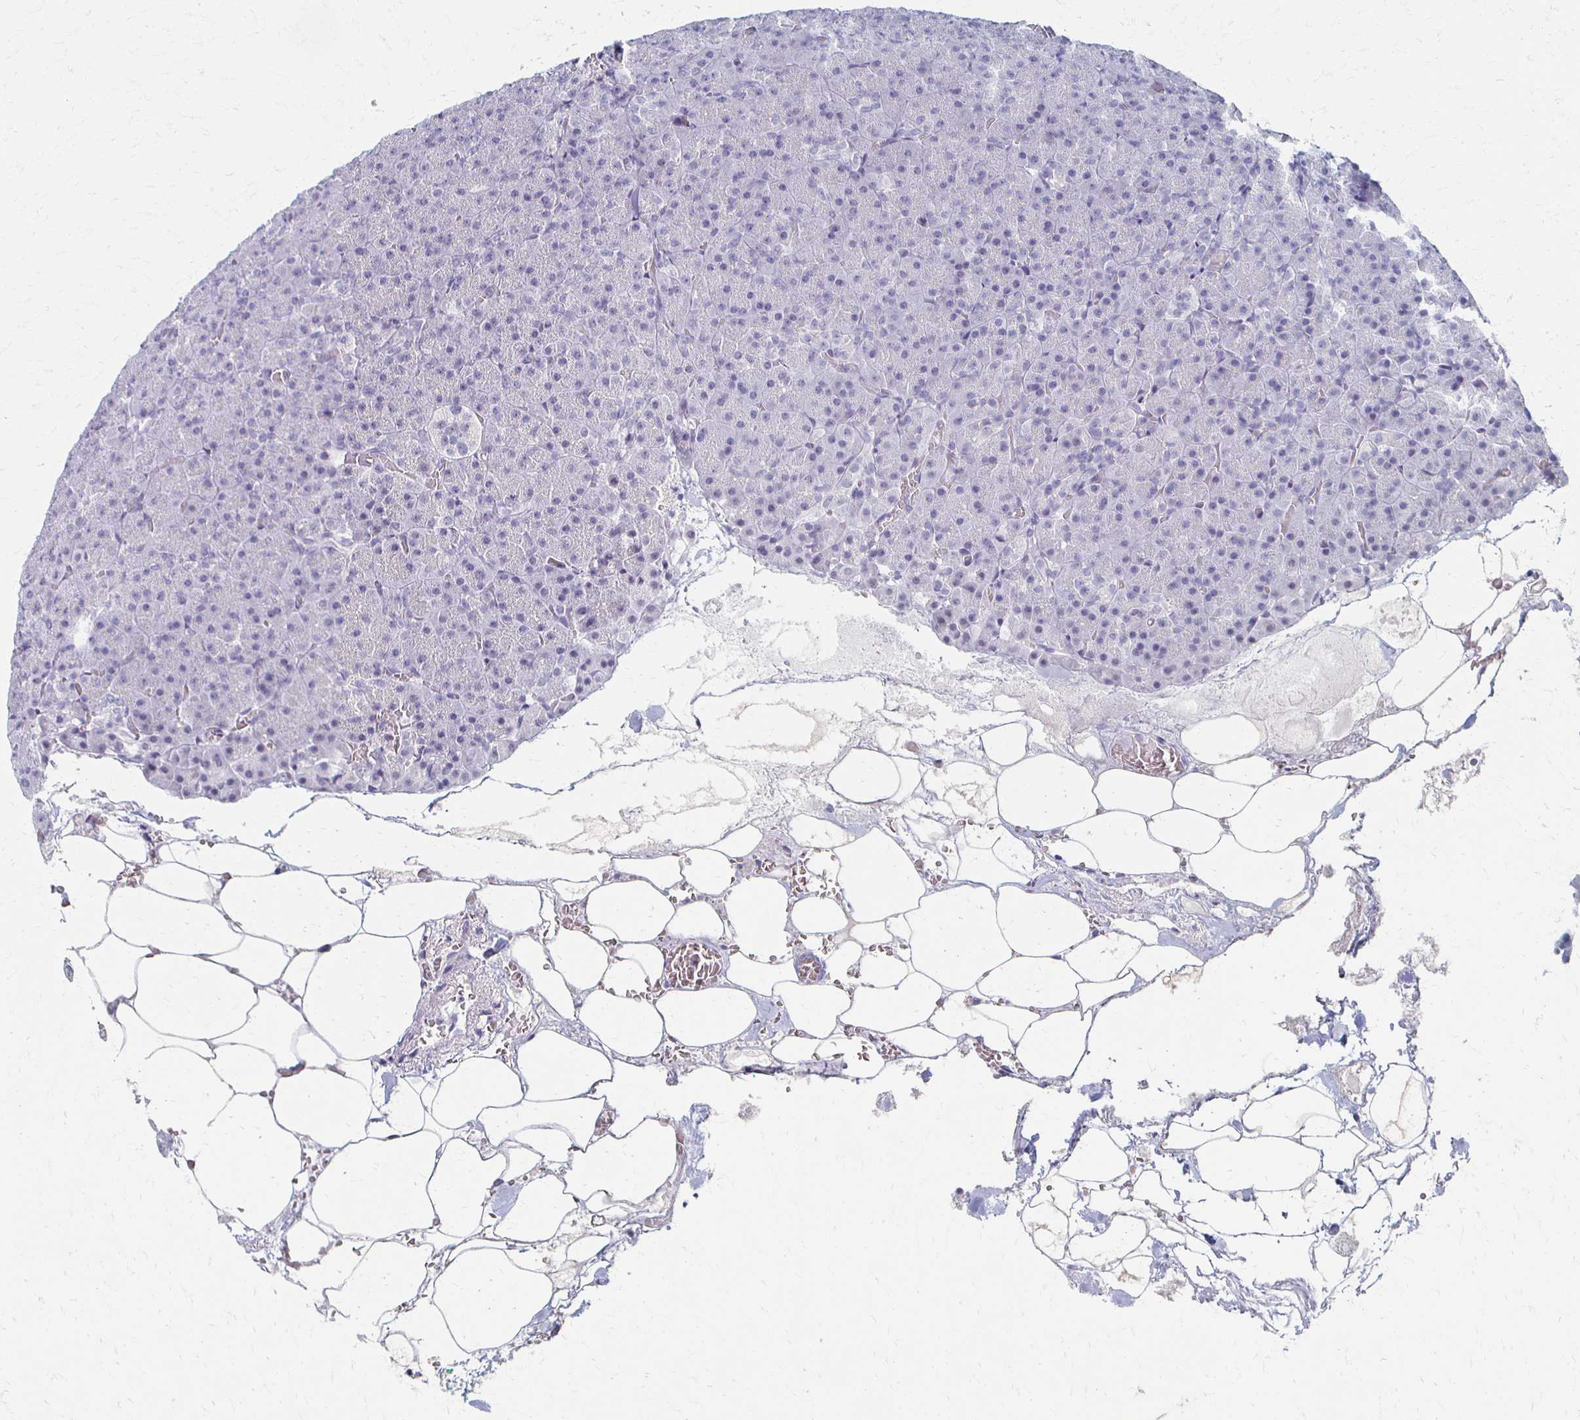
{"staining": {"intensity": "negative", "quantity": "none", "location": "none"}, "tissue": "pancreas", "cell_type": "Exocrine glandular cells", "image_type": "normal", "snomed": [{"axis": "morphology", "description": "Normal tissue, NOS"}, {"axis": "topography", "description": "Pancreas"}], "caption": "DAB immunohistochemical staining of benign pancreas exhibits no significant positivity in exocrine glandular cells.", "gene": "CXCR2", "patient": {"sex": "female", "age": 74}}